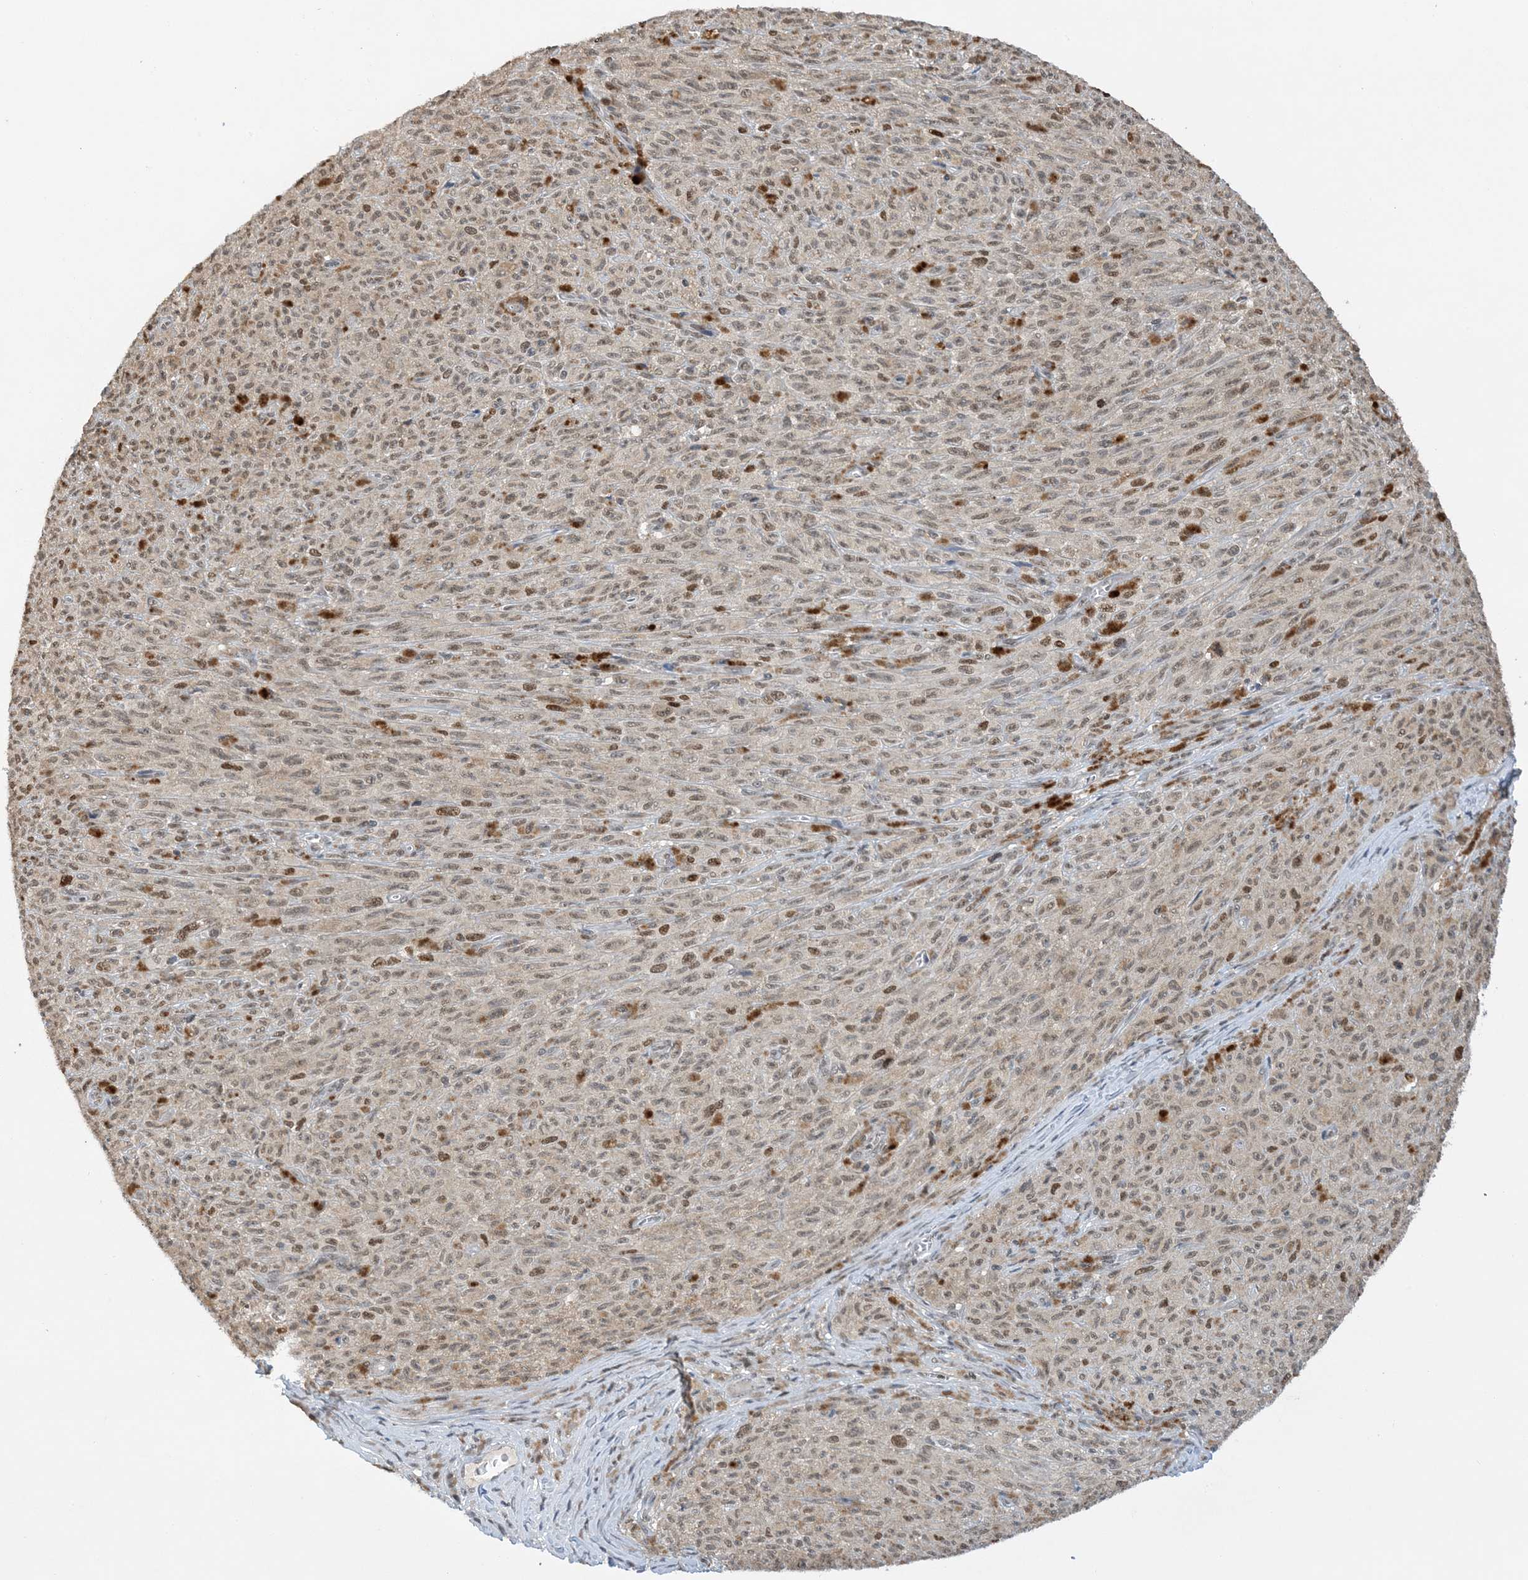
{"staining": {"intensity": "weak", "quantity": ">75%", "location": "nuclear"}, "tissue": "melanoma", "cell_type": "Tumor cells", "image_type": "cancer", "snomed": [{"axis": "morphology", "description": "Malignant melanoma, NOS"}, {"axis": "topography", "description": "Skin"}], "caption": "Tumor cells display weak nuclear positivity in approximately >75% of cells in melanoma. (brown staining indicates protein expression, while blue staining denotes nuclei).", "gene": "ACYP2", "patient": {"sex": "female", "age": 82}}